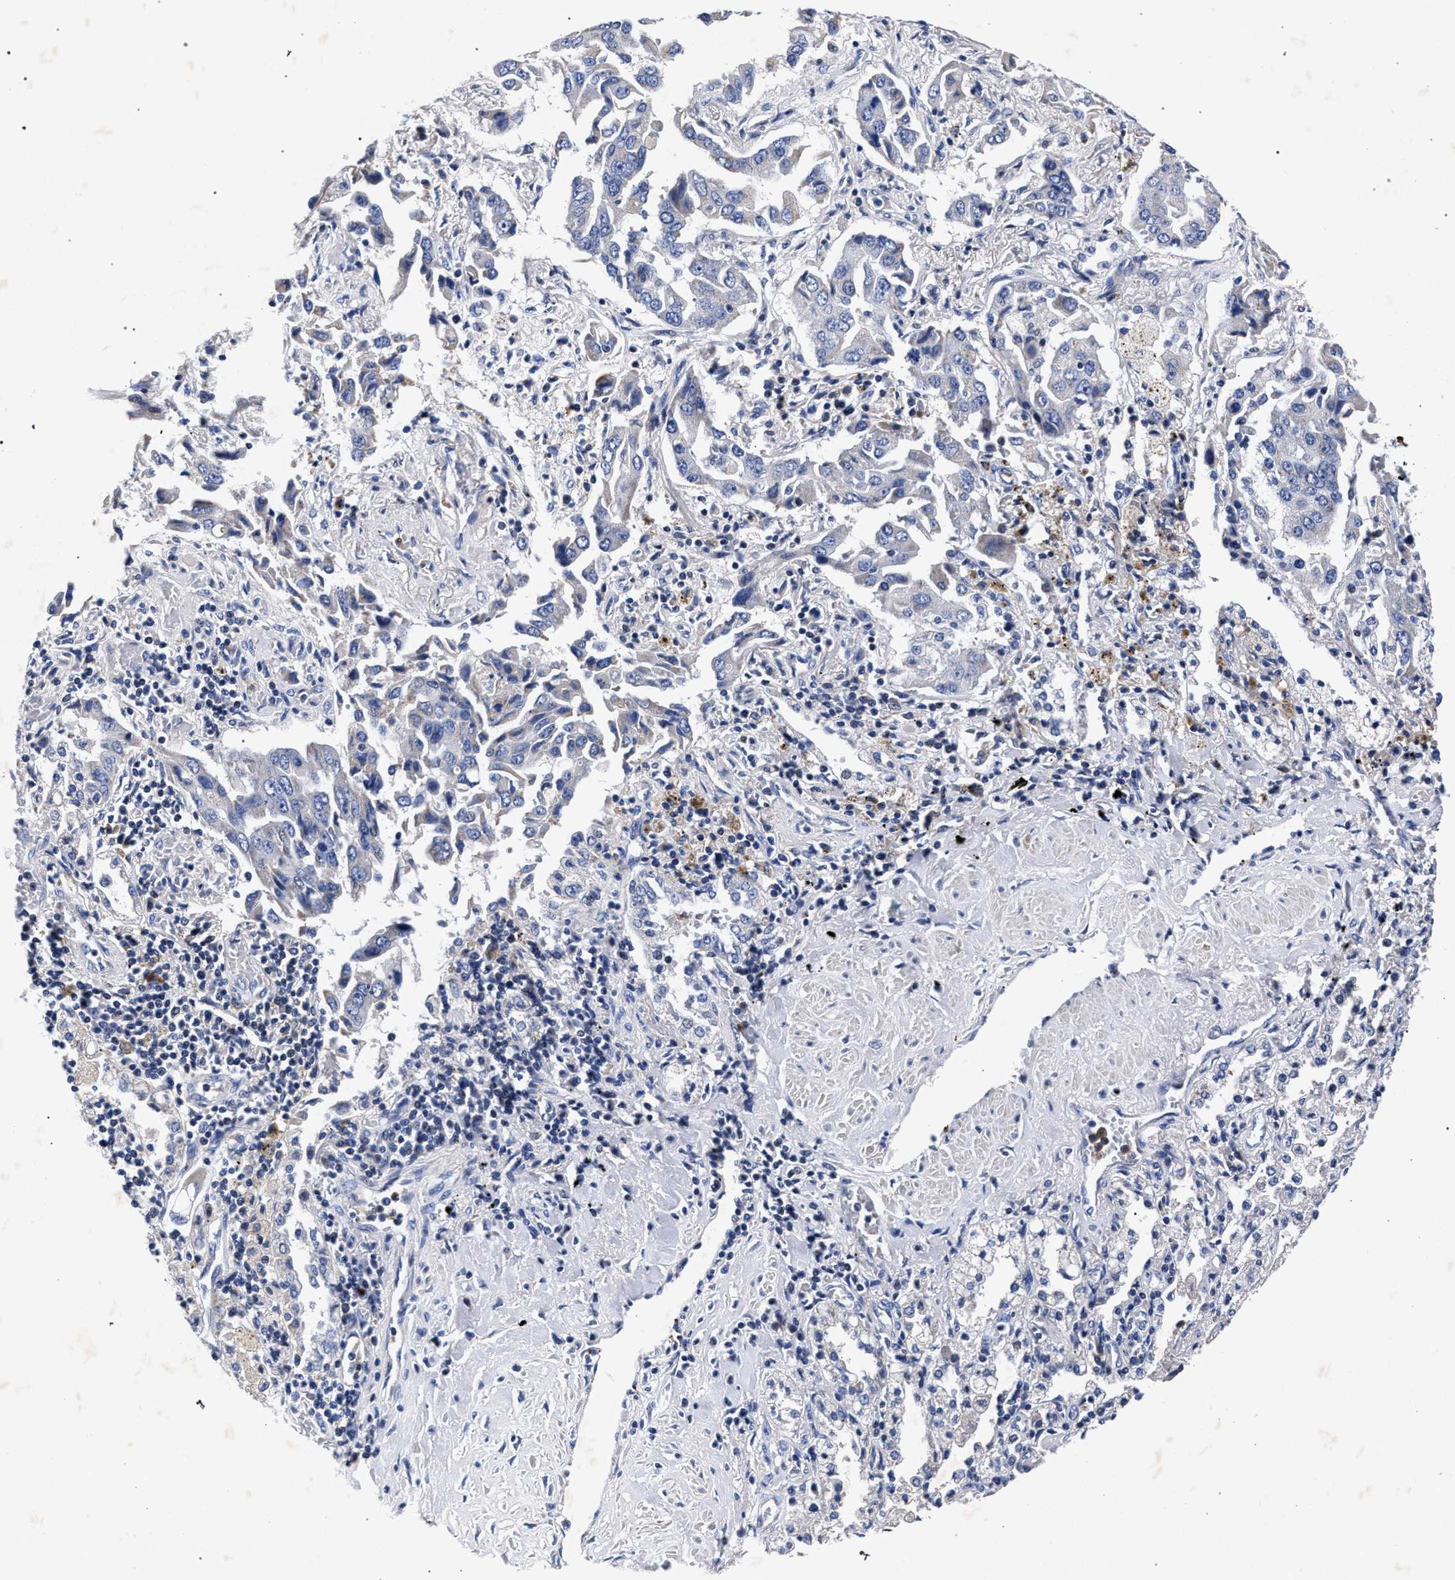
{"staining": {"intensity": "negative", "quantity": "none", "location": "none"}, "tissue": "lung cancer", "cell_type": "Tumor cells", "image_type": "cancer", "snomed": [{"axis": "morphology", "description": "Adenocarcinoma, NOS"}, {"axis": "topography", "description": "Lung"}], "caption": "This is an IHC histopathology image of lung cancer (adenocarcinoma). There is no positivity in tumor cells.", "gene": "HSD17B14", "patient": {"sex": "female", "age": 65}}